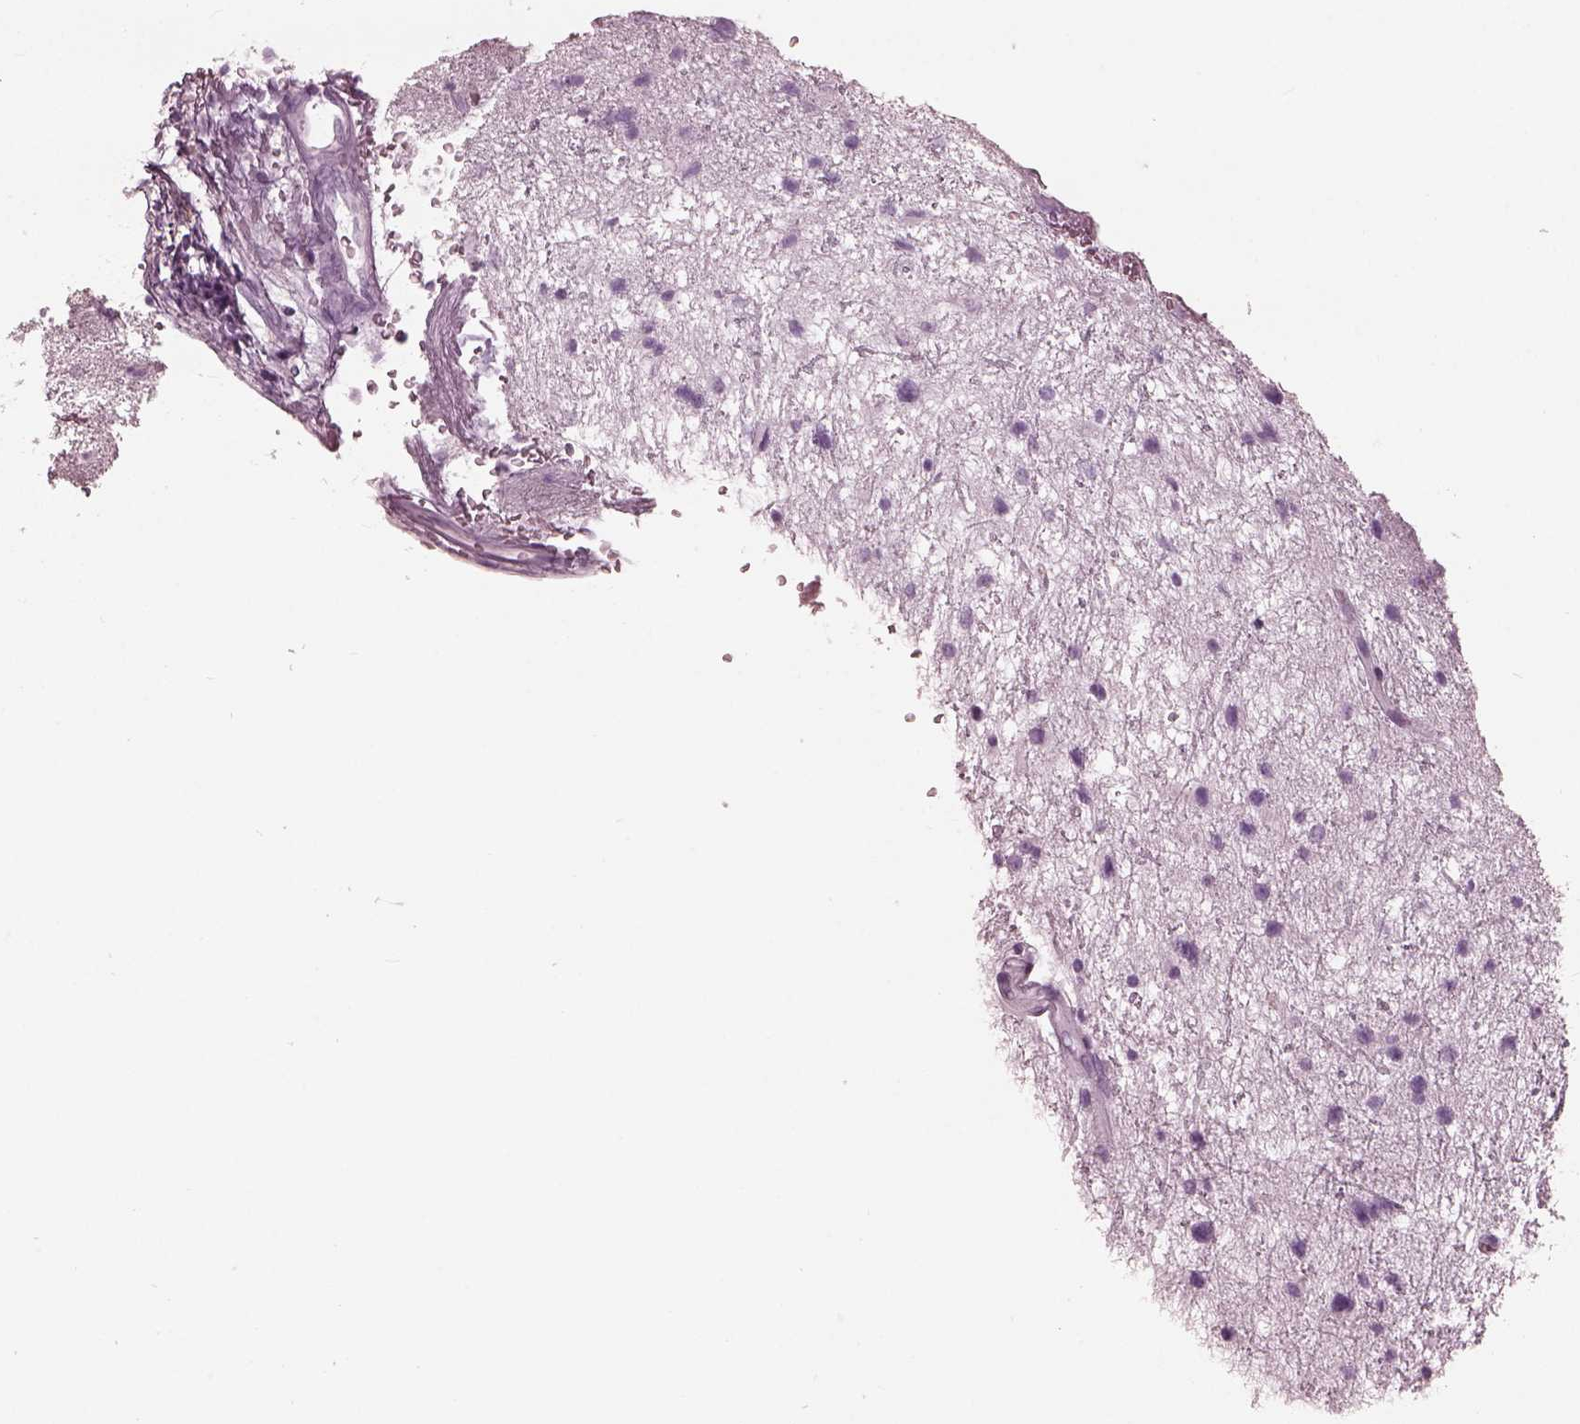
{"staining": {"intensity": "negative", "quantity": "none", "location": "none"}, "tissue": "glioma", "cell_type": "Tumor cells", "image_type": "cancer", "snomed": [{"axis": "morphology", "description": "Glioma, malignant, Low grade"}, {"axis": "topography", "description": "Brain"}], "caption": "Tumor cells show no significant protein positivity in glioma.", "gene": "FABP9", "patient": {"sex": "female", "age": 32}}